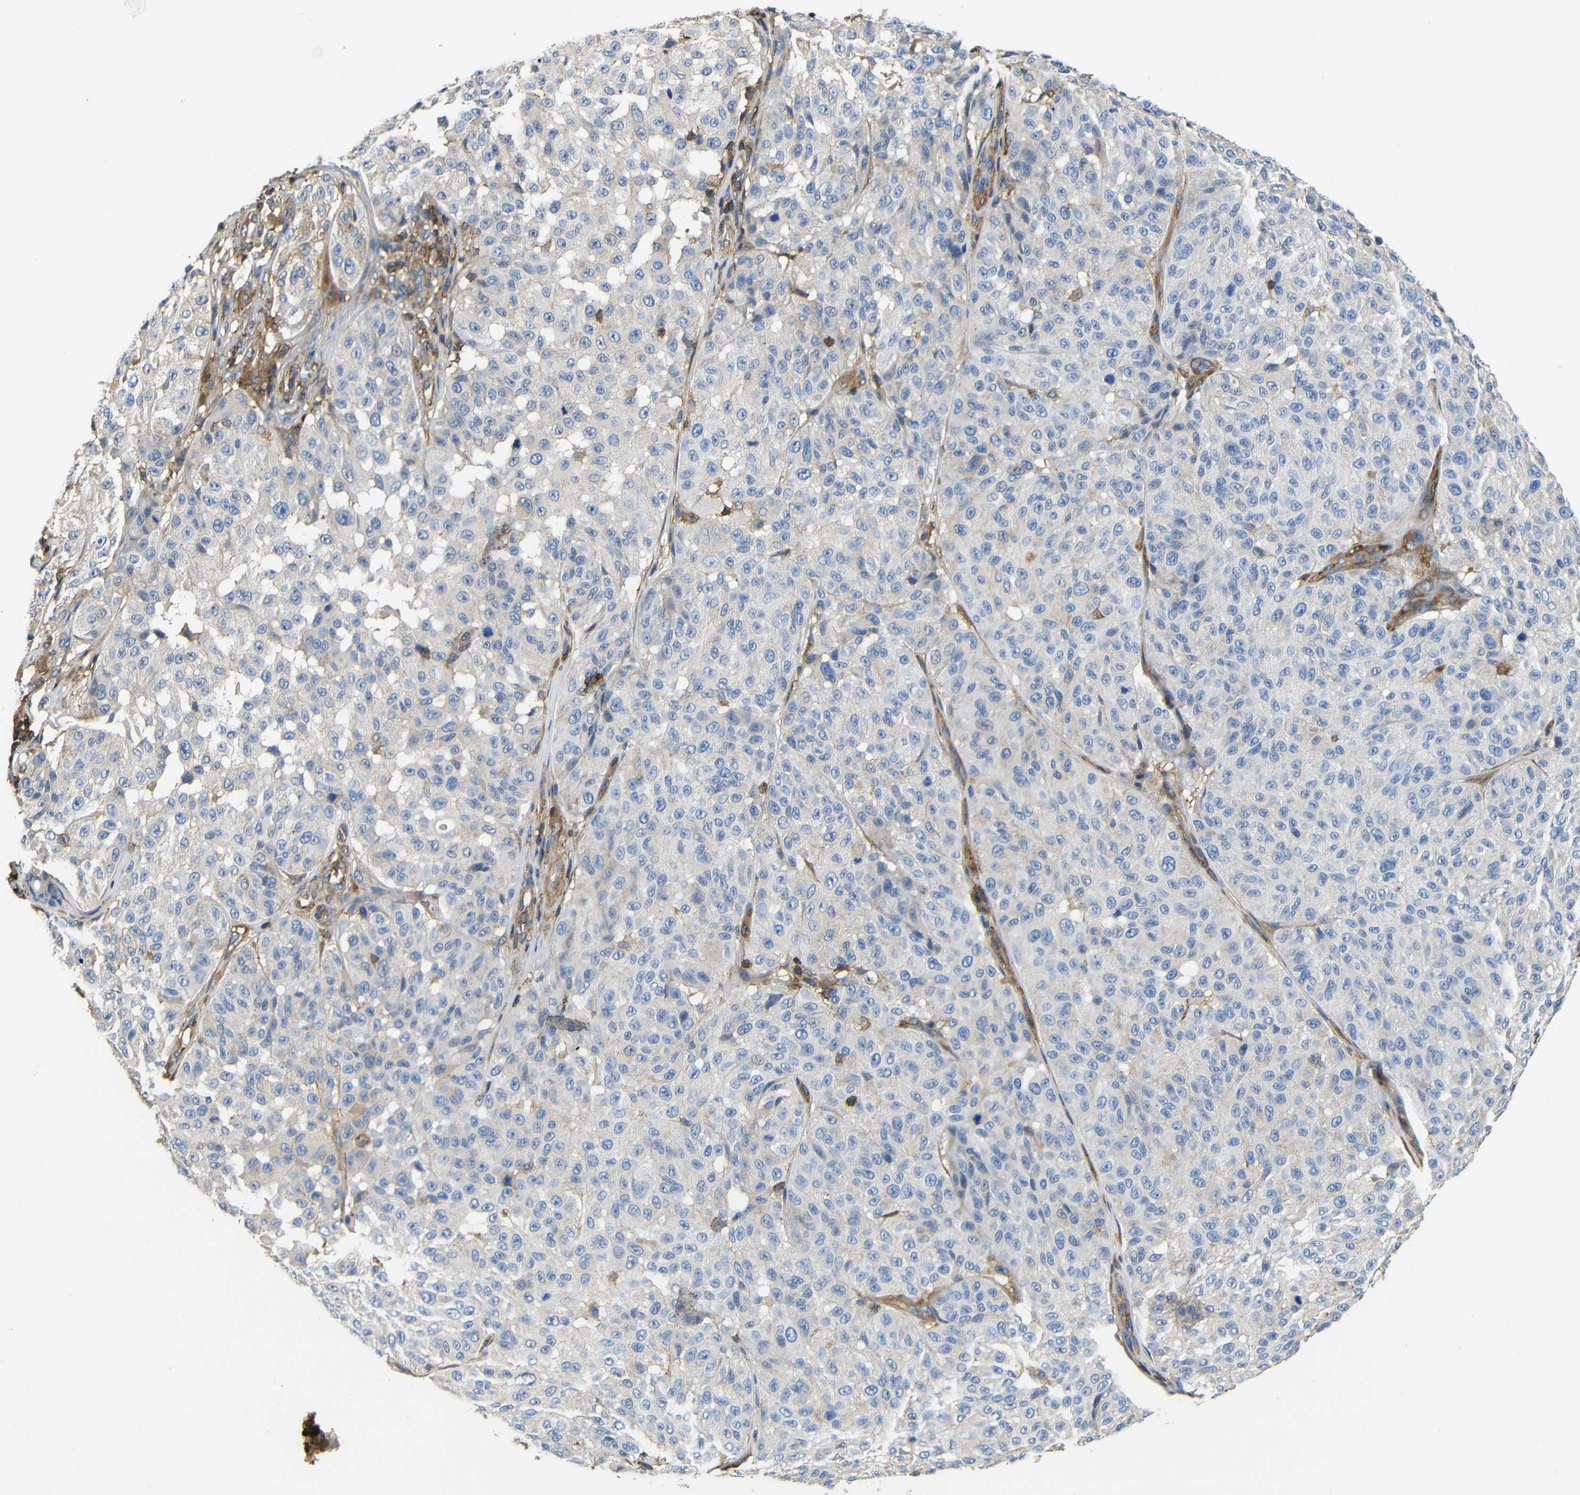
{"staining": {"intensity": "negative", "quantity": "none", "location": "none"}, "tissue": "melanoma", "cell_type": "Tumor cells", "image_type": "cancer", "snomed": [{"axis": "morphology", "description": "Malignant melanoma, NOS"}, {"axis": "topography", "description": "Skin"}], "caption": "The micrograph shows no staining of tumor cells in malignant melanoma.", "gene": "PI4KA", "patient": {"sex": "female", "age": 46}}